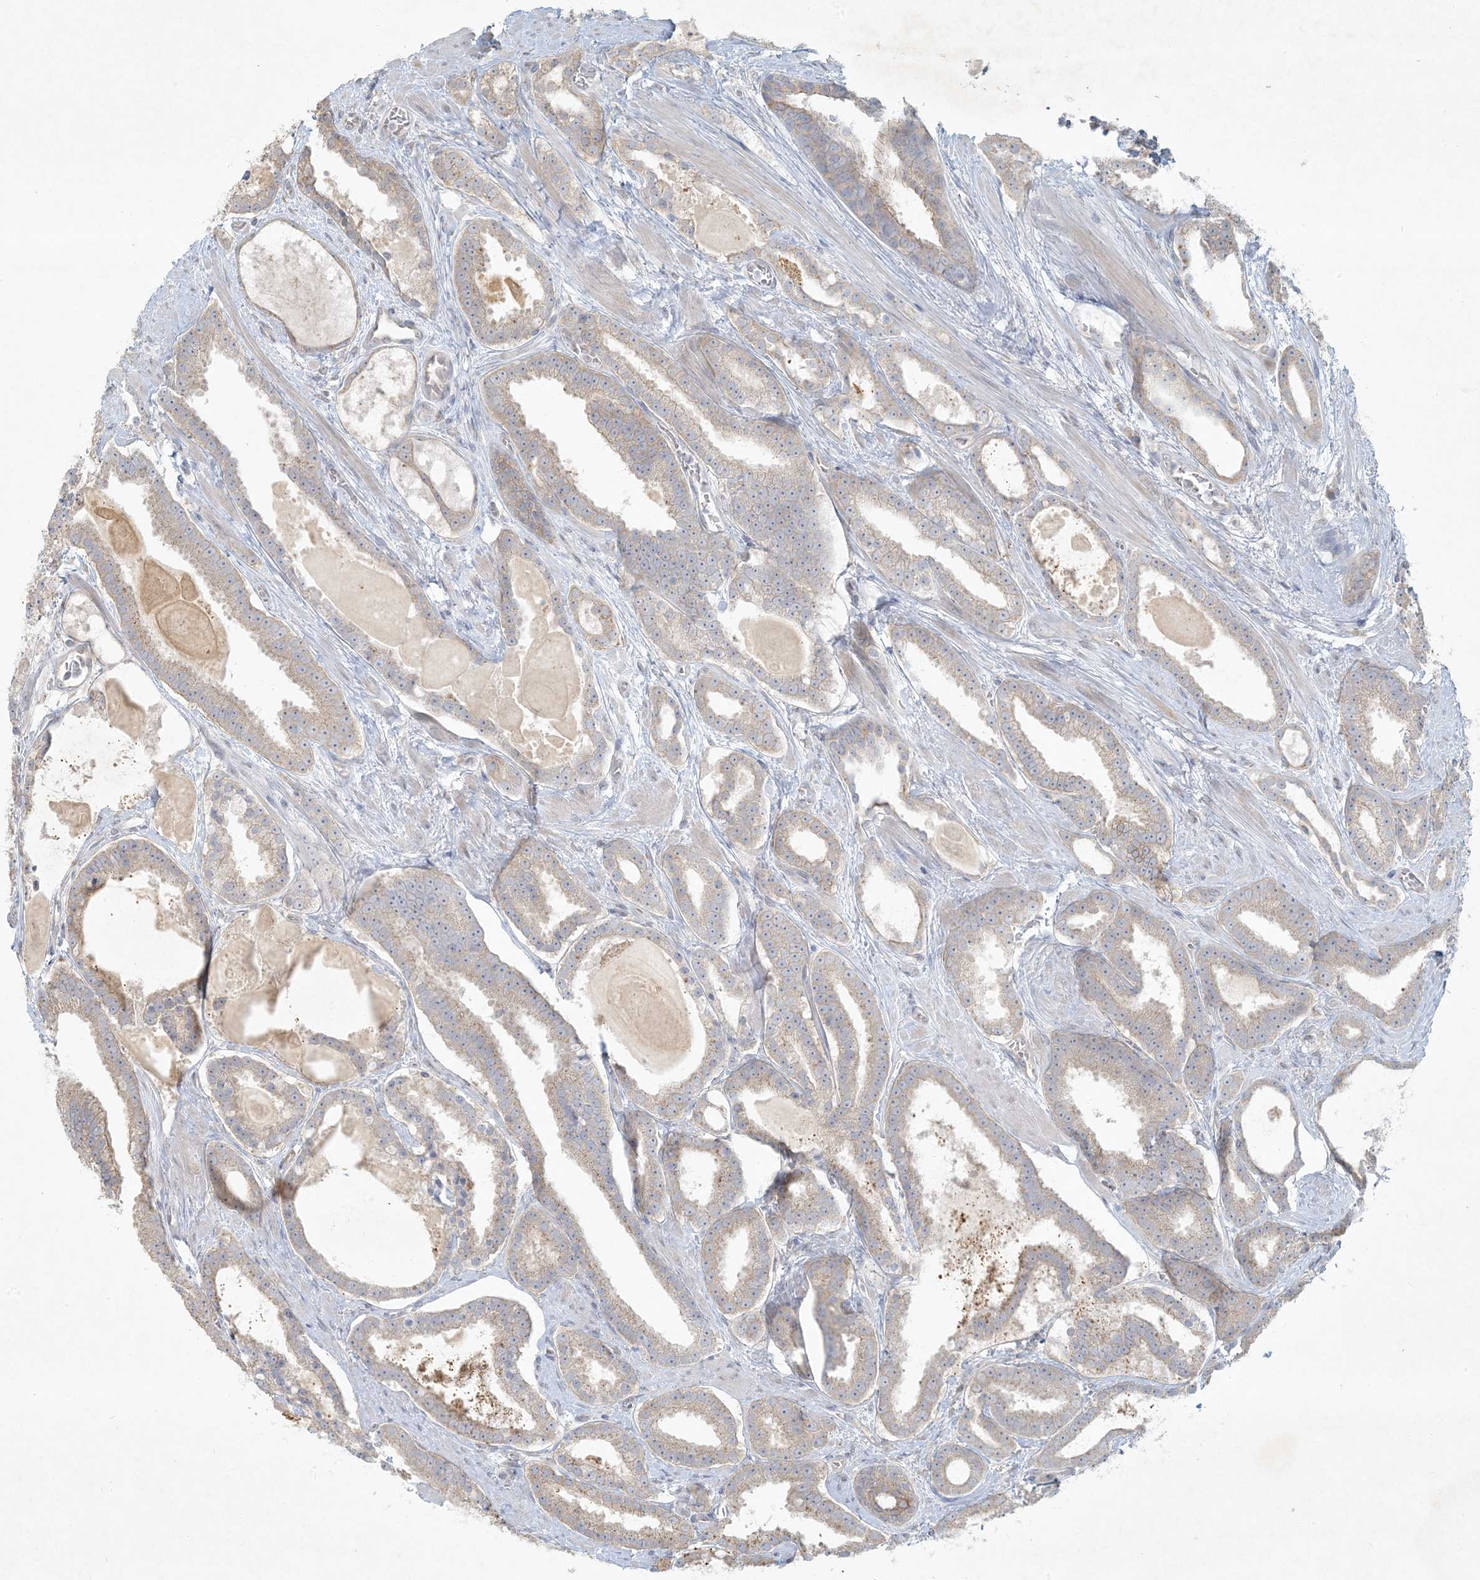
{"staining": {"intensity": "weak", "quantity": "<25%", "location": "cytoplasmic/membranous"}, "tissue": "prostate cancer", "cell_type": "Tumor cells", "image_type": "cancer", "snomed": [{"axis": "morphology", "description": "Adenocarcinoma, High grade"}, {"axis": "topography", "description": "Prostate"}], "caption": "Image shows no protein staining in tumor cells of prostate cancer (adenocarcinoma (high-grade)) tissue.", "gene": "BCORL1", "patient": {"sex": "male", "age": 60}}